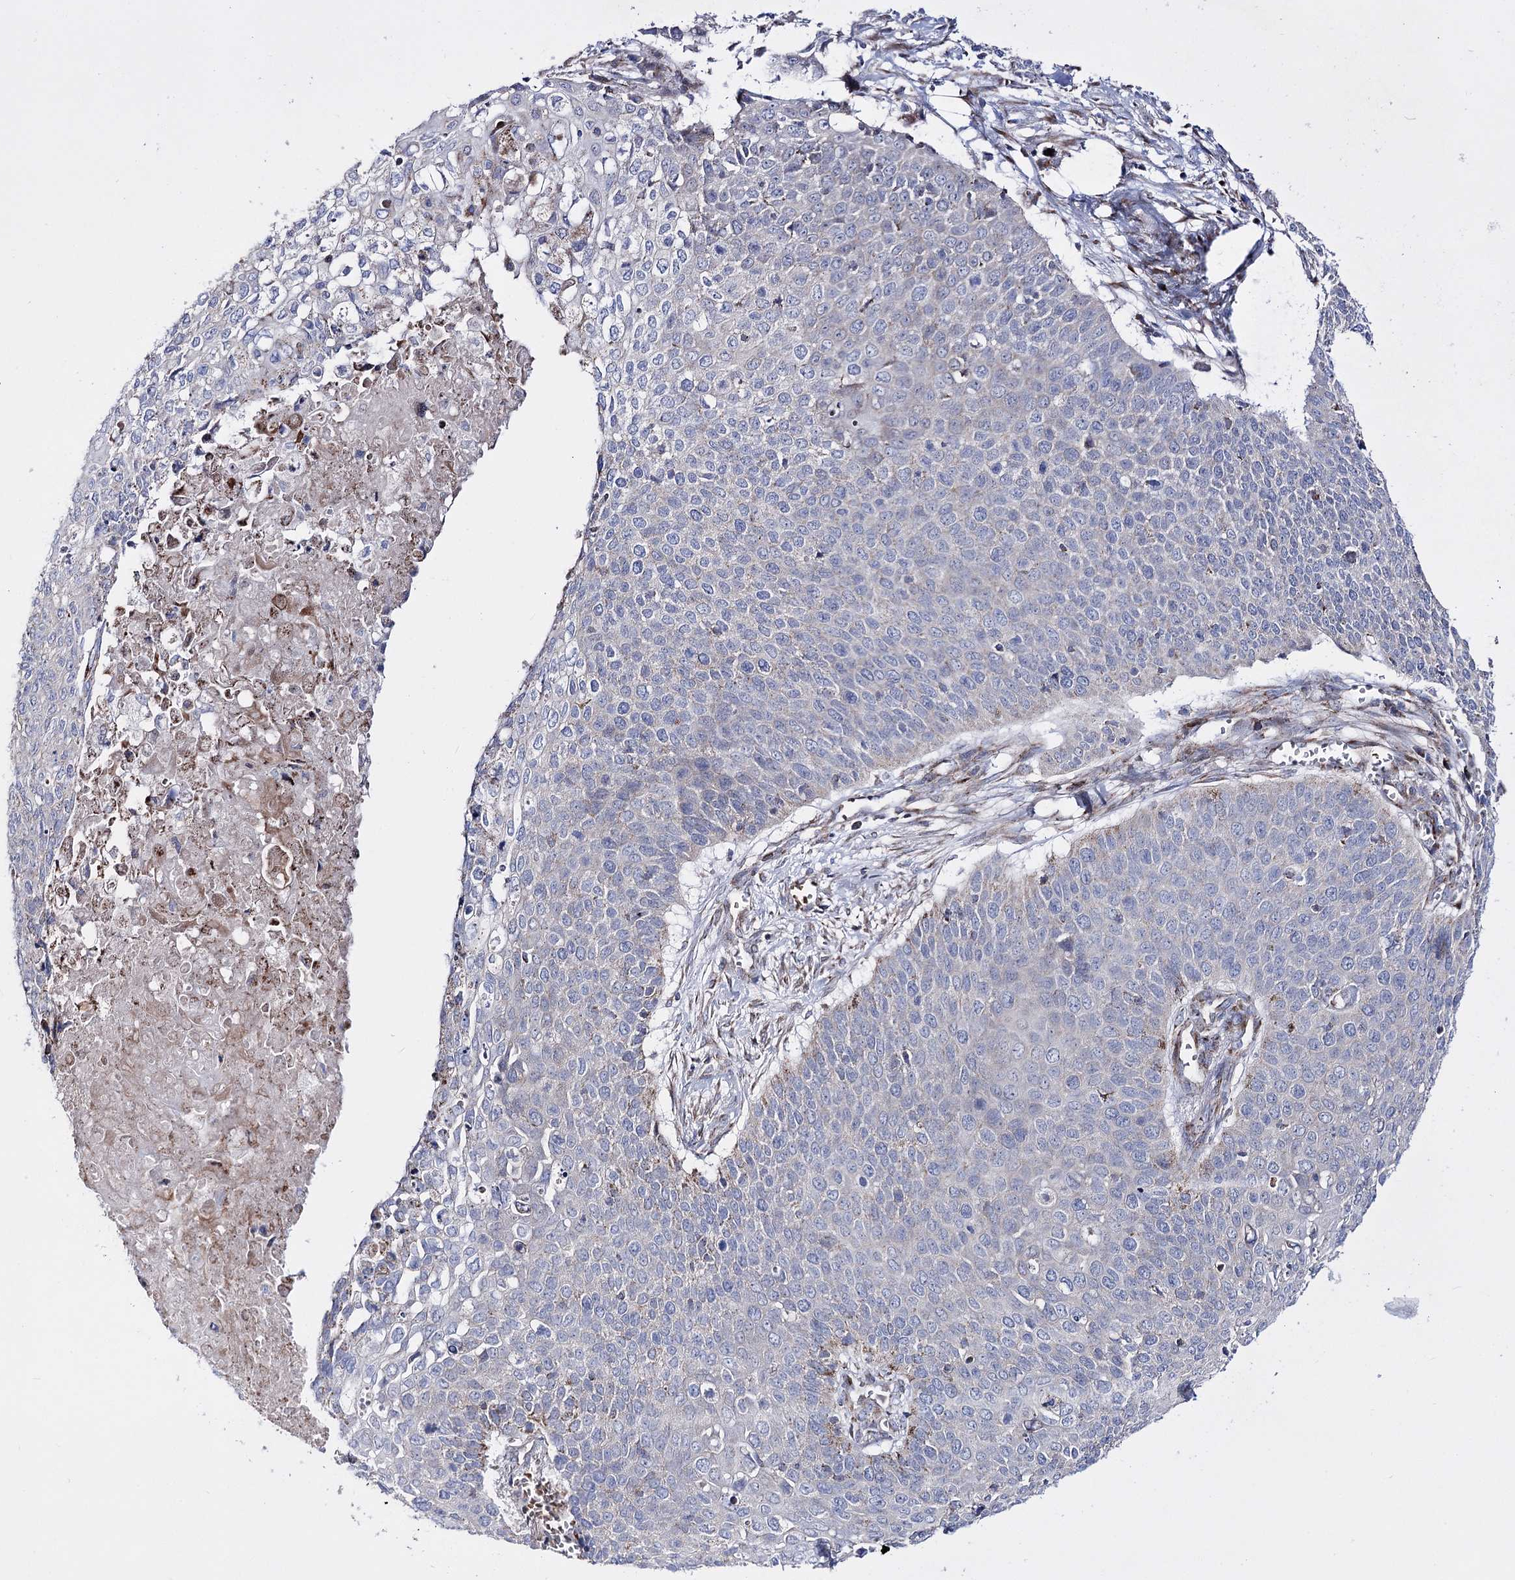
{"staining": {"intensity": "negative", "quantity": "none", "location": "none"}, "tissue": "cervical cancer", "cell_type": "Tumor cells", "image_type": "cancer", "snomed": [{"axis": "morphology", "description": "Squamous cell carcinoma, NOS"}, {"axis": "topography", "description": "Cervix"}], "caption": "Micrograph shows no significant protein expression in tumor cells of squamous cell carcinoma (cervical).", "gene": "OSBPL5", "patient": {"sex": "female", "age": 39}}